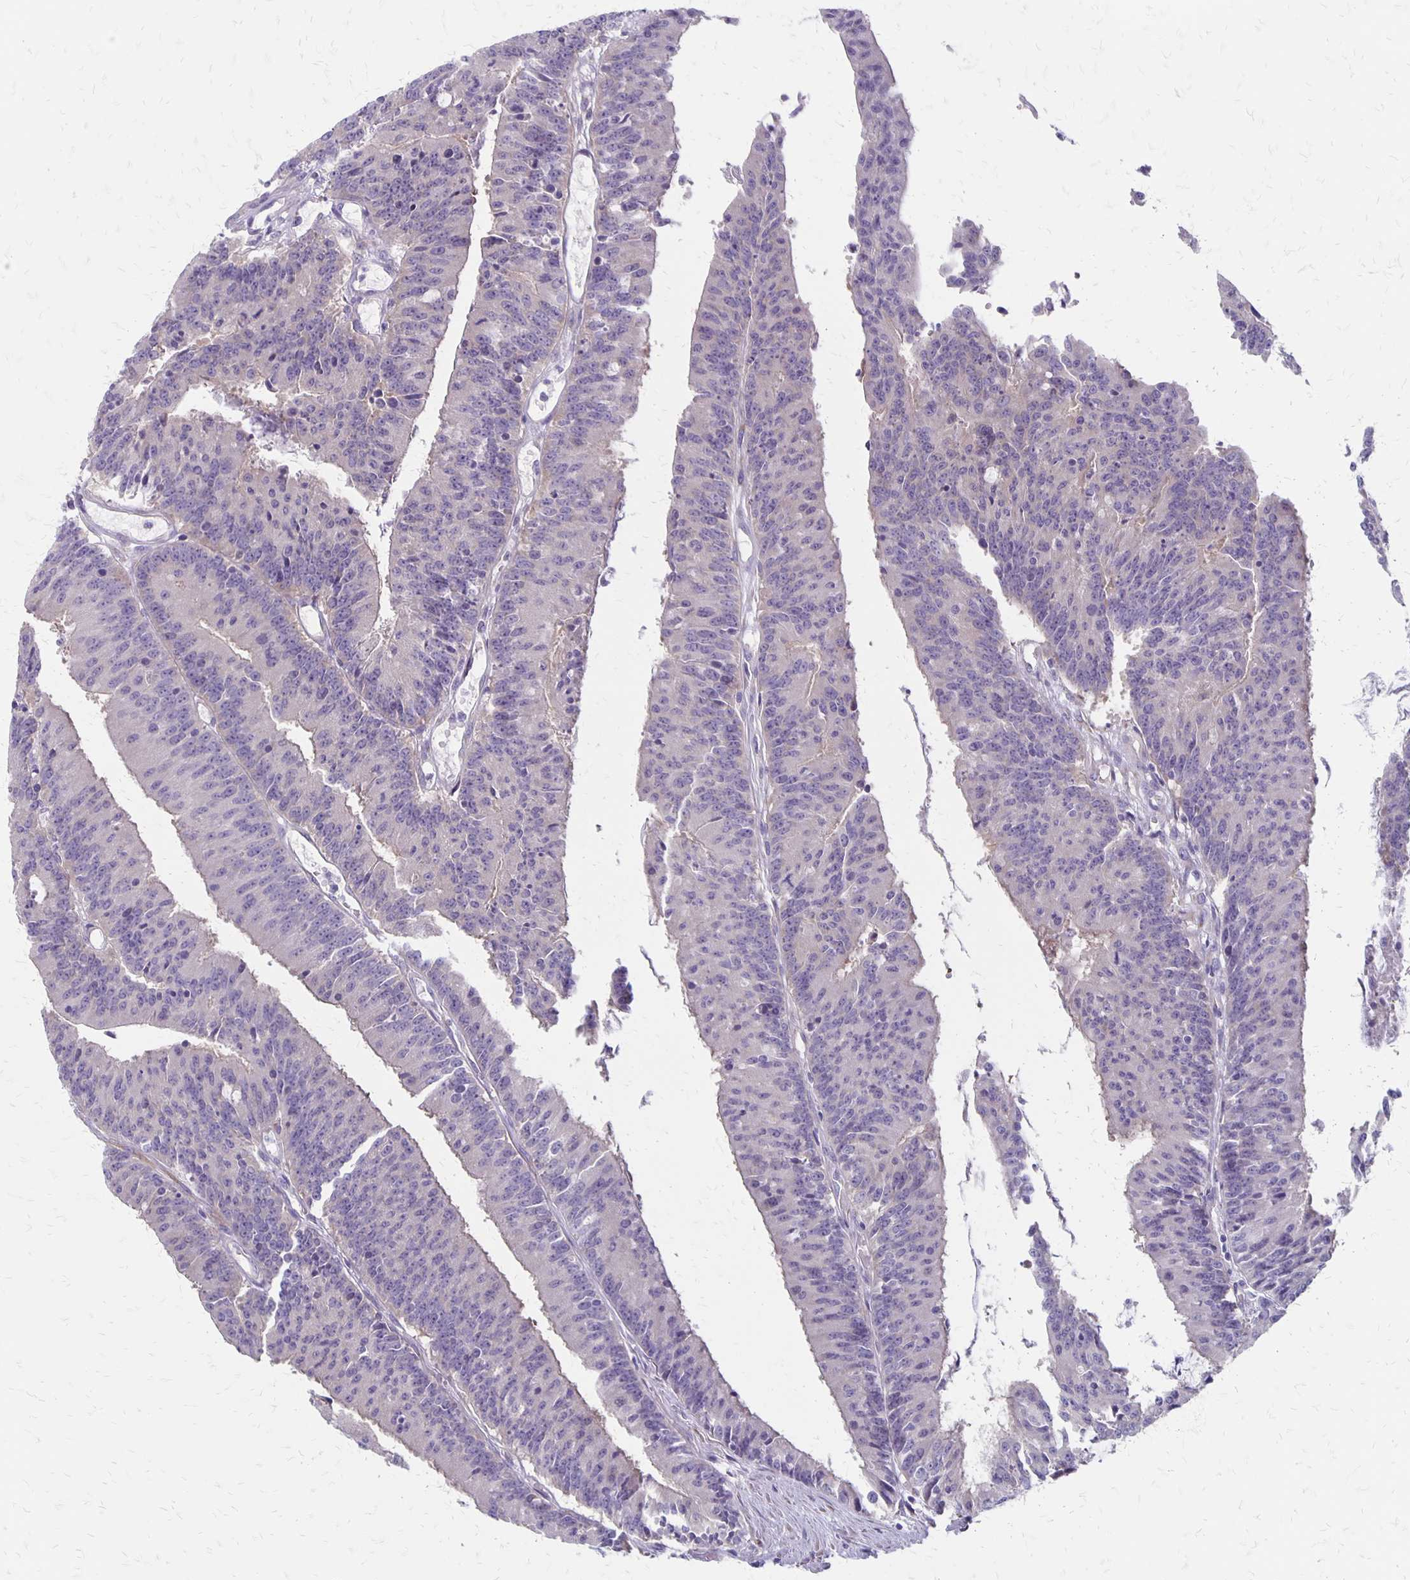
{"staining": {"intensity": "negative", "quantity": "none", "location": "none"}, "tissue": "colorectal cancer", "cell_type": "Tumor cells", "image_type": "cancer", "snomed": [{"axis": "morphology", "description": "Adenocarcinoma, NOS"}, {"axis": "topography", "description": "Colon"}], "caption": "Immunohistochemistry (IHC) photomicrograph of colorectal cancer stained for a protein (brown), which displays no staining in tumor cells.", "gene": "HOMER1", "patient": {"sex": "female", "age": 78}}